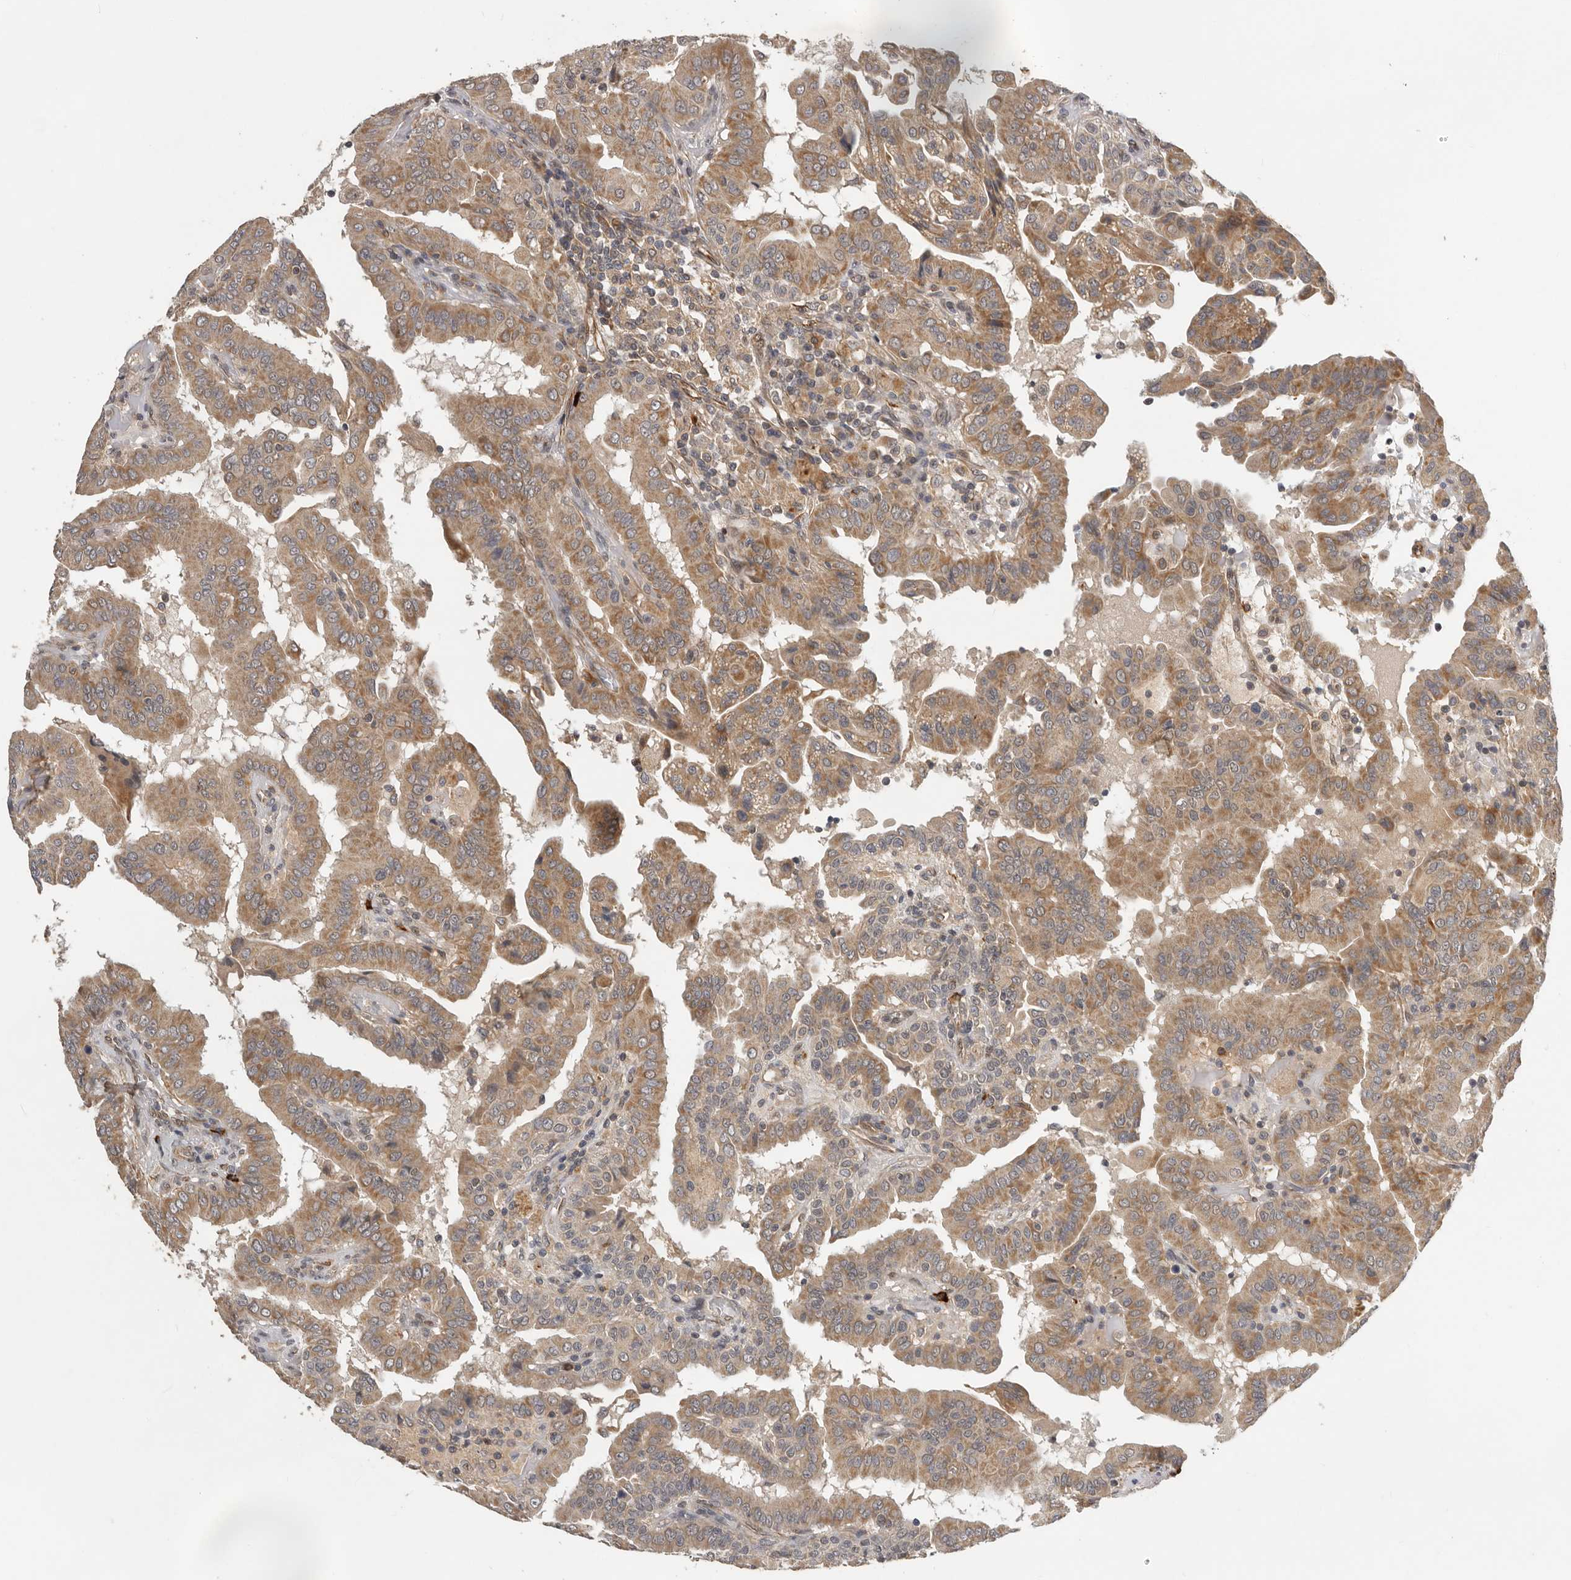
{"staining": {"intensity": "moderate", "quantity": ">75%", "location": "cytoplasmic/membranous"}, "tissue": "thyroid cancer", "cell_type": "Tumor cells", "image_type": "cancer", "snomed": [{"axis": "morphology", "description": "Papillary adenocarcinoma, NOS"}, {"axis": "topography", "description": "Thyroid gland"}], "caption": "Thyroid papillary adenocarcinoma tissue demonstrates moderate cytoplasmic/membranous staining in approximately >75% of tumor cells", "gene": "RNF157", "patient": {"sex": "male", "age": 33}}